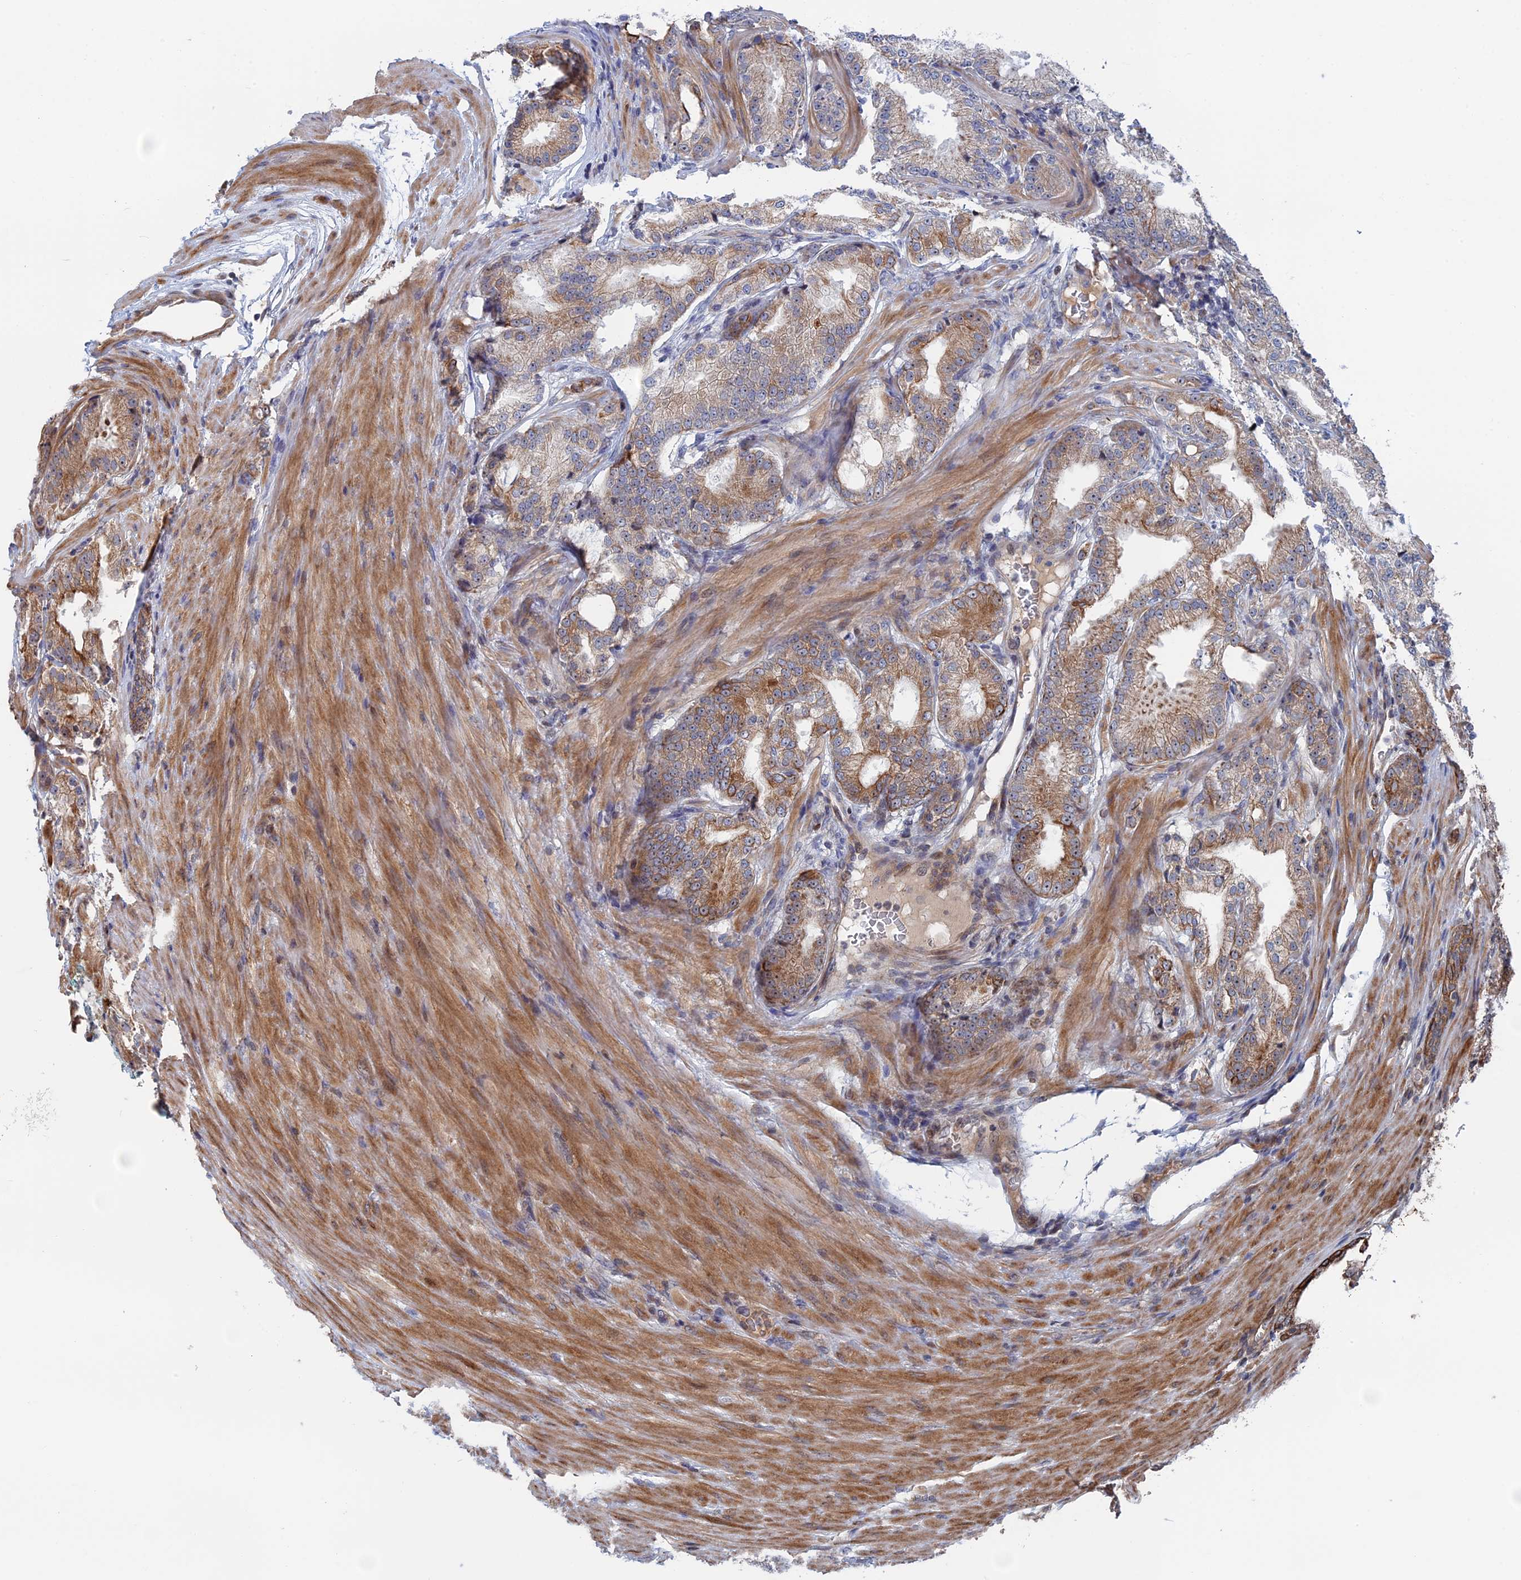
{"staining": {"intensity": "moderate", "quantity": "25%-75%", "location": "cytoplasmic/membranous"}, "tissue": "prostate cancer", "cell_type": "Tumor cells", "image_type": "cancer", "snomed": [{"axis": "morphology", "description": "Adenocarcinoma, Low grade"}, {"axis": "topography", "description": "Prostate"}], "caption": "Immunohistochemical staining of human prostate cancer (low-grade adenocarcinoma) shows medium levels of moderate cytoplasmic/membranous protein expression in approximately 25%-75% of tumor cells.", "gene": "IL7", "patient": {"sex": "male", "age": 59}}